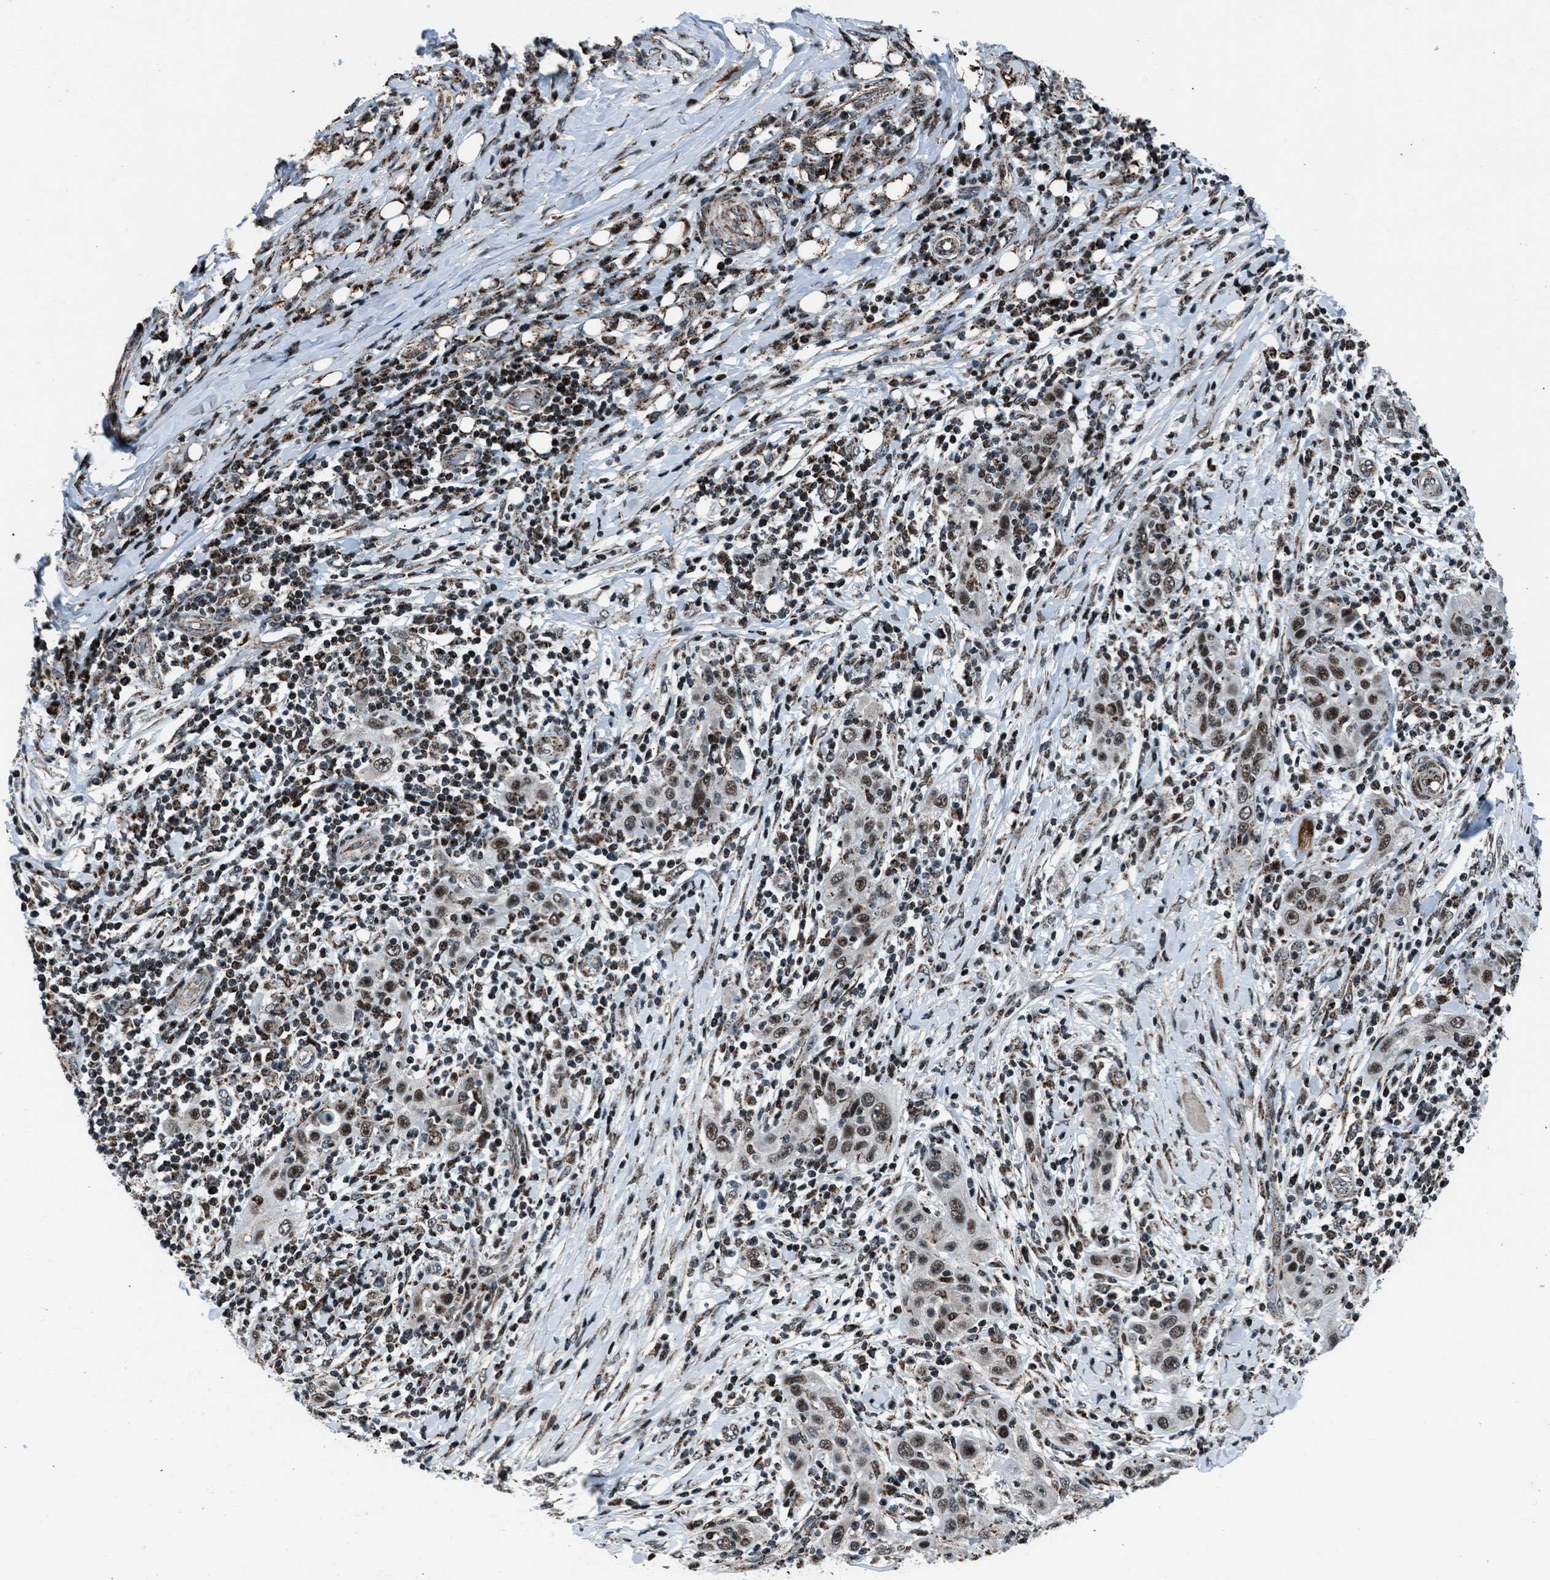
{"staining": {"intensity": "moderate", "quantity": ">75%", "location": "nuclear"}, "tissue": "skin cancer", "cell_type": "Tumor cells", "image_type": "cancer", "snomed": [{"axis": "morphology", "description": "Squamous cell carcinoma, NOS"}, {"axis": "topography", "description": "Skin"}], "caption": "Tumor cells show medium levels of moderate nuclear staining in approximately >75% of cells in human squamous cell carcinoma (skin).", "gene": "MORC3", "patient": {"sex": "female", "age": 88}}